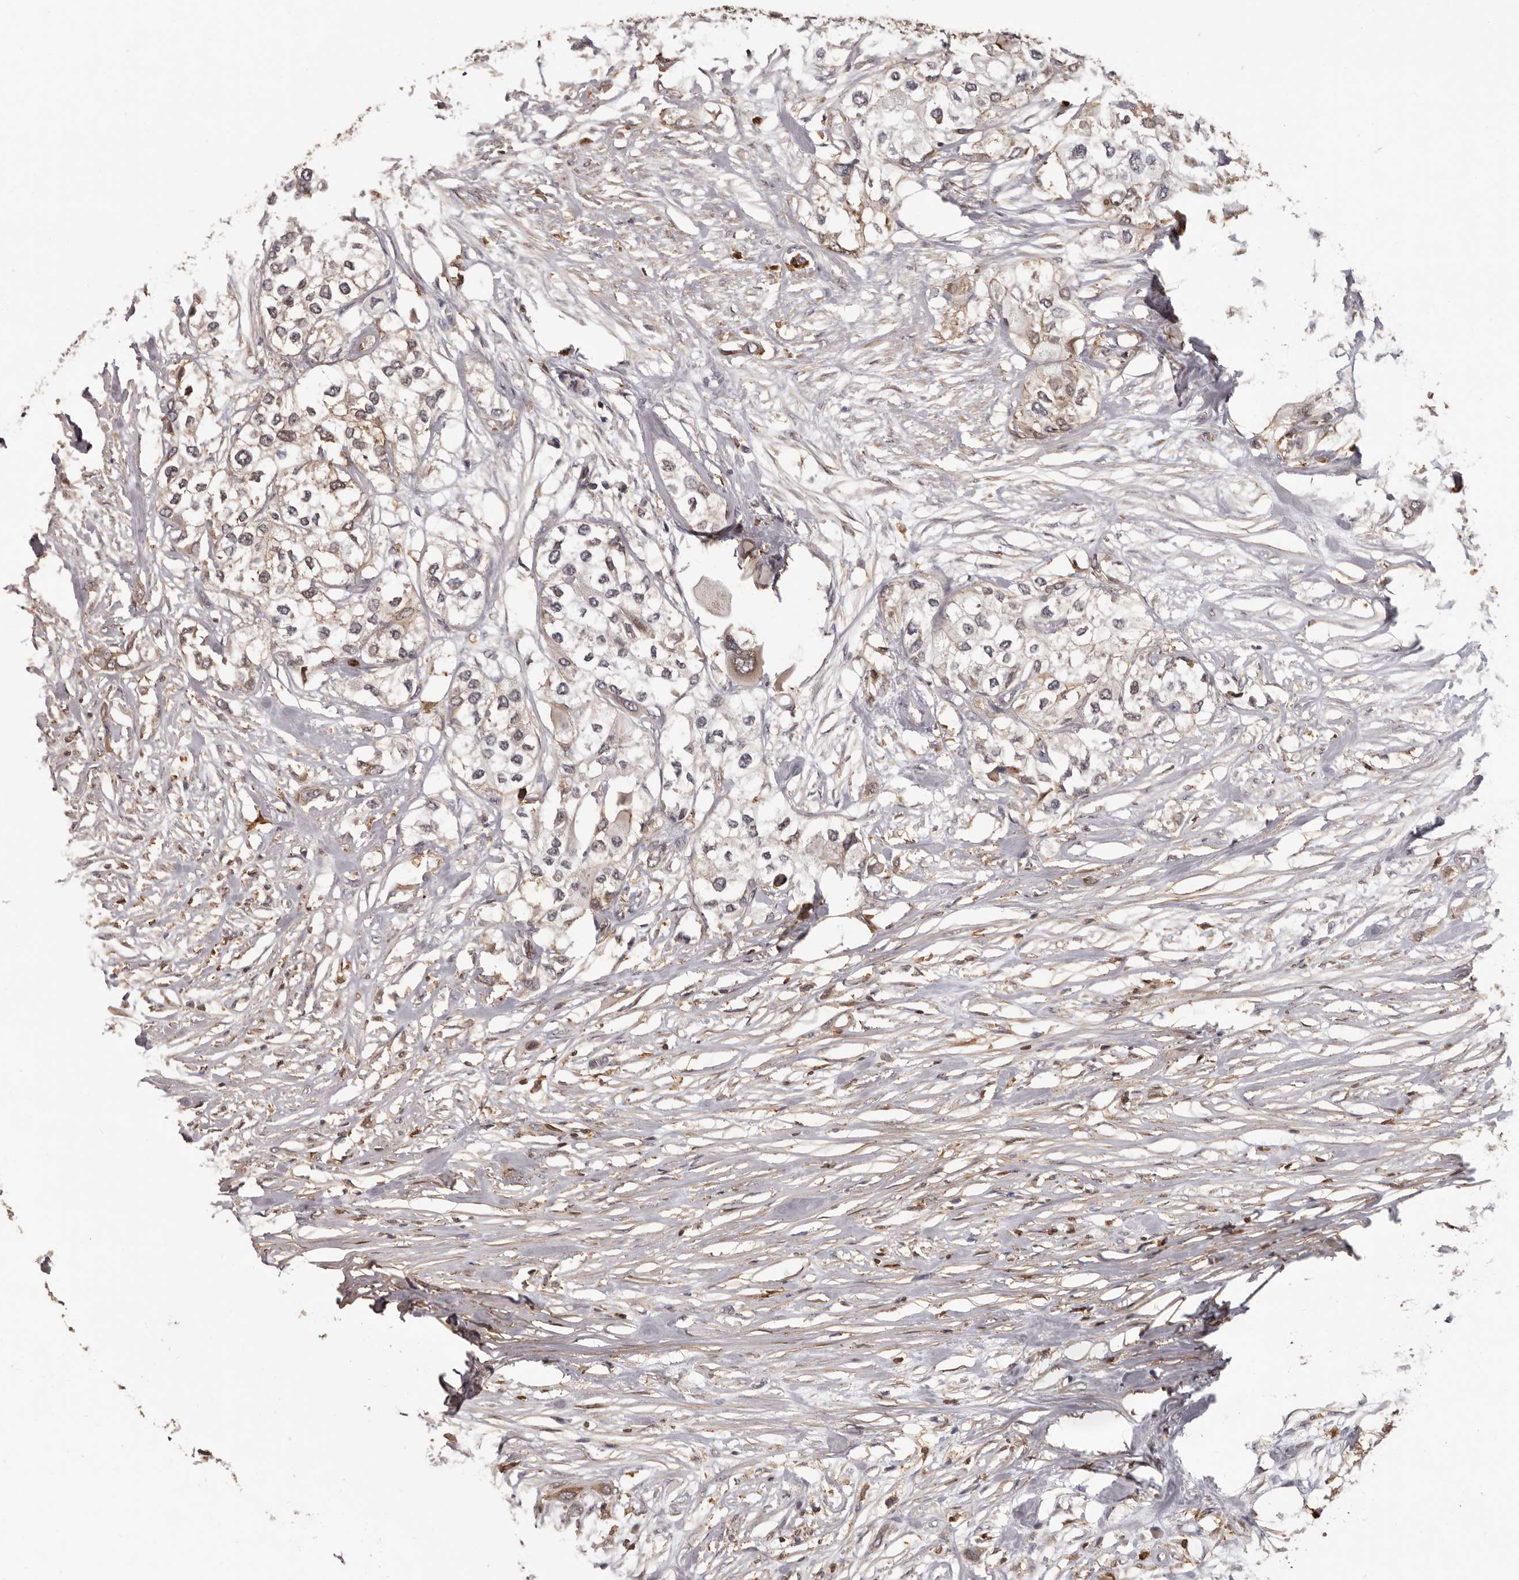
{"staining": {"intensity": "moderate", "quantity": "25%-75%", "location": "cytoplasmic/membranous"}, "tissue": "urothelial cancer", "cell_type": "Tumor cells", "image_type": "cancer", "snomed": [{"axis": "morphology", "description": "Urothelial carcinoma, High grade"}, {"axis": "topography", "description": "Urinary bladder"}], "caption": "Immunohistochemical staining of human high-grade urothelial carcinoma demonstrates moderate cytoplasmic/membranous protein positivity in about 25%-75% of tumor cells. The protein of interest is stained brown, and the nuclei are stained in blue (DAB (3,3'-diaminobenzidine) IHC with brightfield microscopy, high magnification).", "gene": "PRR12", "patient": {"sex": "male", "age": 64}}